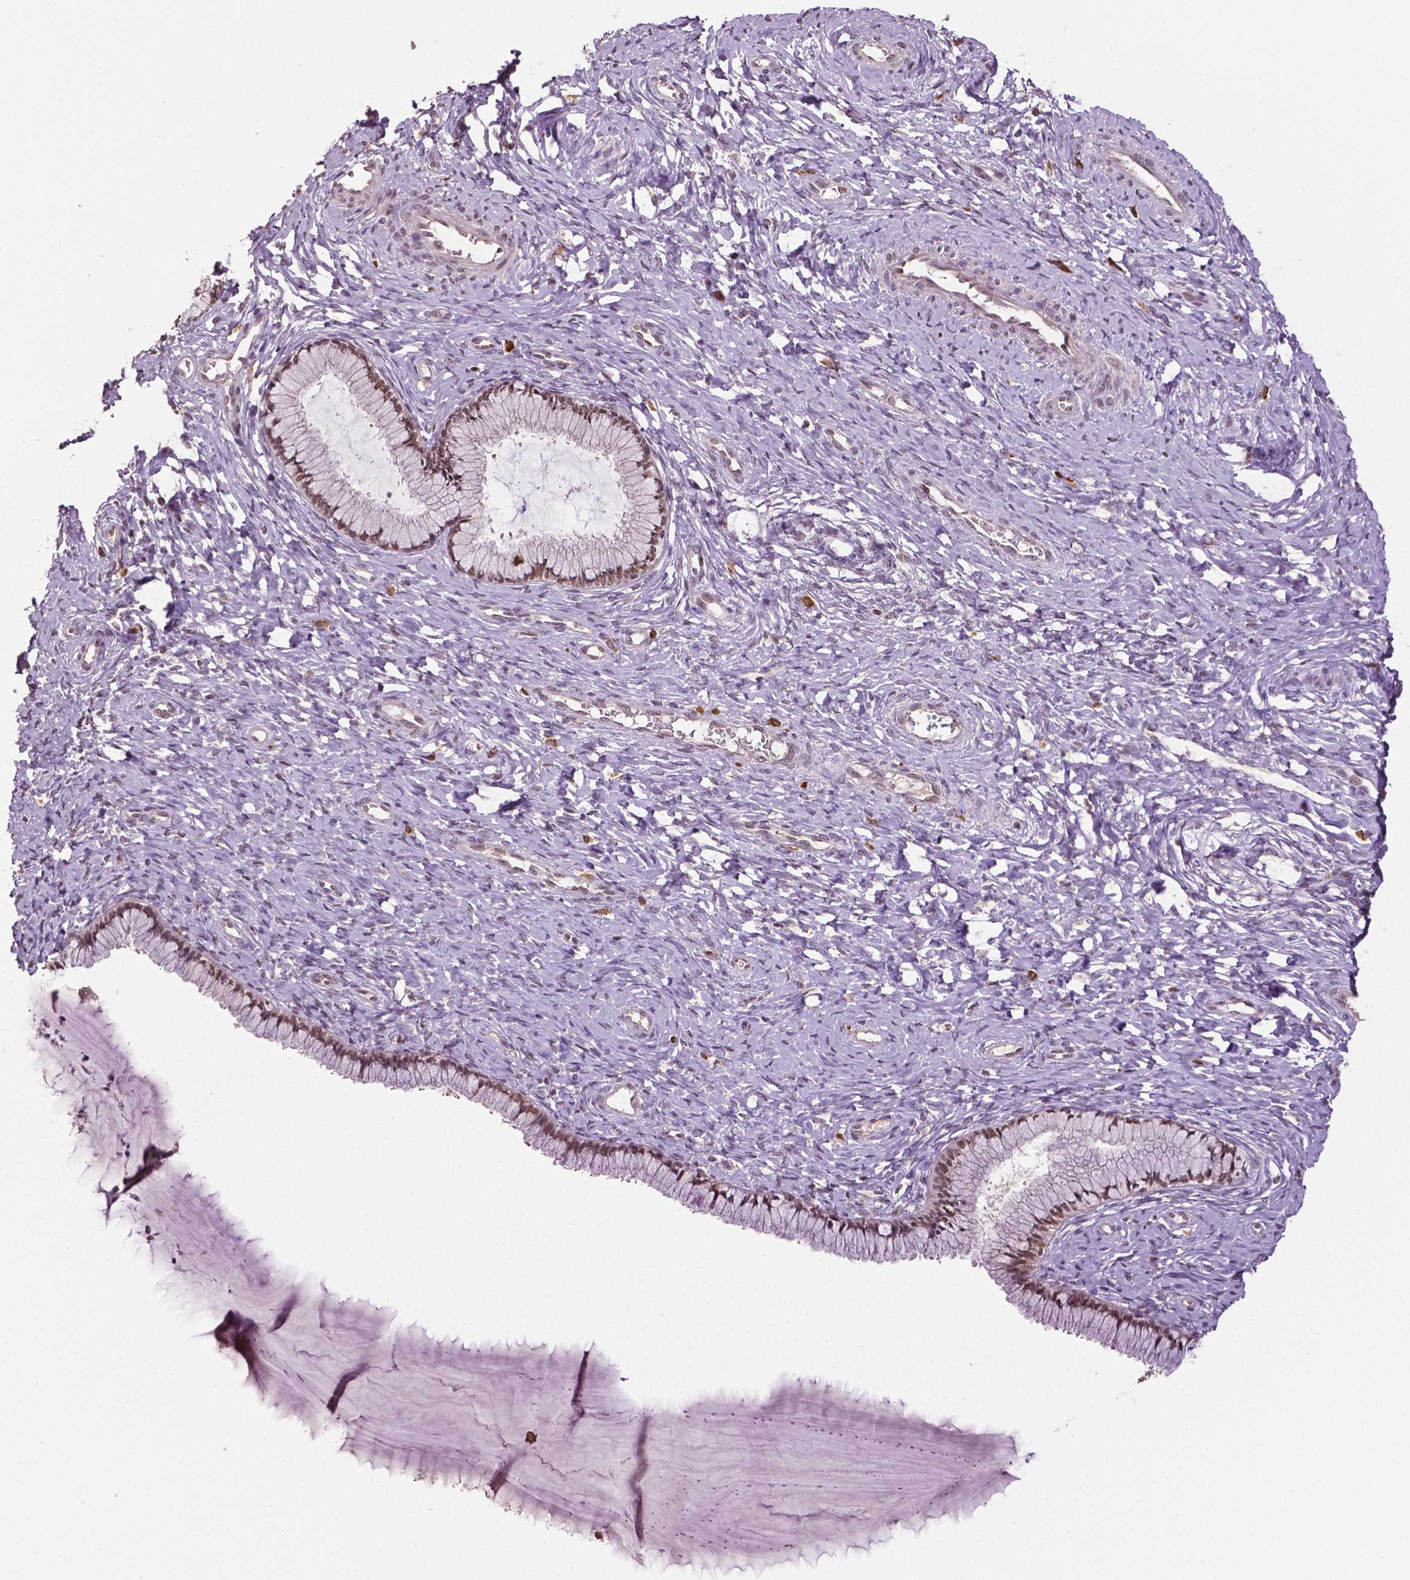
{"staining": {"intensity": "moderate", "quantity": ">75%", "location": "nuclear"}, "tissue": "cervix", "cell_type": "Glandular cells", "image_type": "normal", "snomed": [{"axis": "morphology", "description": "Normal tissue, NOS"}, {"axis": "topography", "description": "Cervix"}], "caption": "The image exhibits staining of benign cervix, revealing moderate nuclear protein positivity (brown color) within glandular cells. Using DAB (3,3'-diaminobenzidine) (brown) and hematoxylin (blue) stains, captured at high magnification using brightfield microscopy.", "gene": "DLX5", "patient": {"sex": "female", "age": 37}}